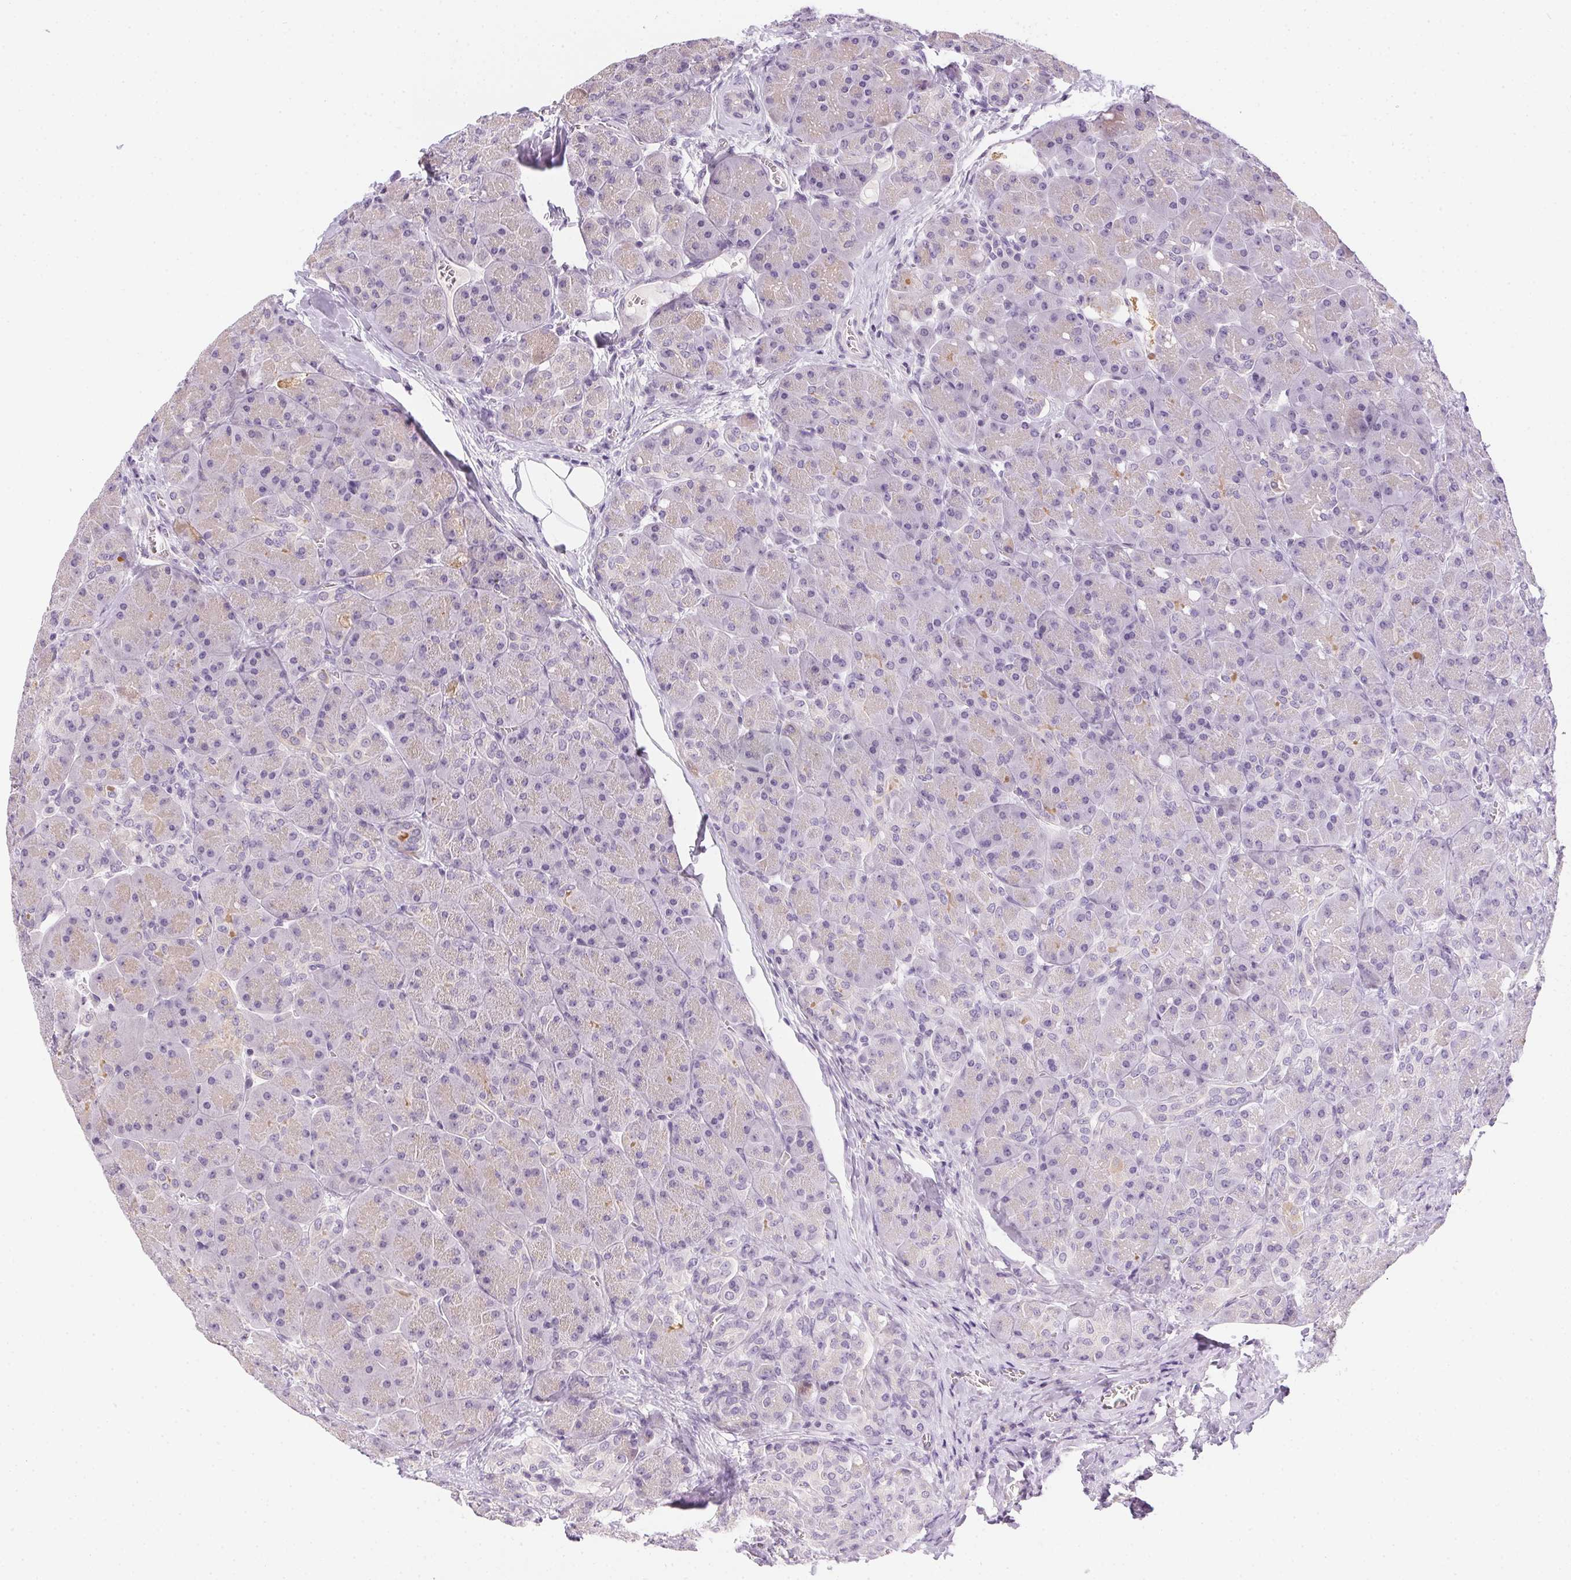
{"staining": {"intensity": "negative", "quantity": "none", "location": "none"}, "tissue": "pancreas", "cell_type": "Exocrine glandular cells", "image_type": "normal", "snomed": [{"axis": "morphology", "description": "Normal tissue, NOS"}, {"axis": "topography", "description": "Pancreas"}], "caption": "Immunohistochemistry (IHC) histopathology image of benign pancreas stained for a protein (brown), which demonstrates no staining in exocrine glandular cells.", "gene": "GSDMC", "patient": {"sex": "male", "age": 55}}